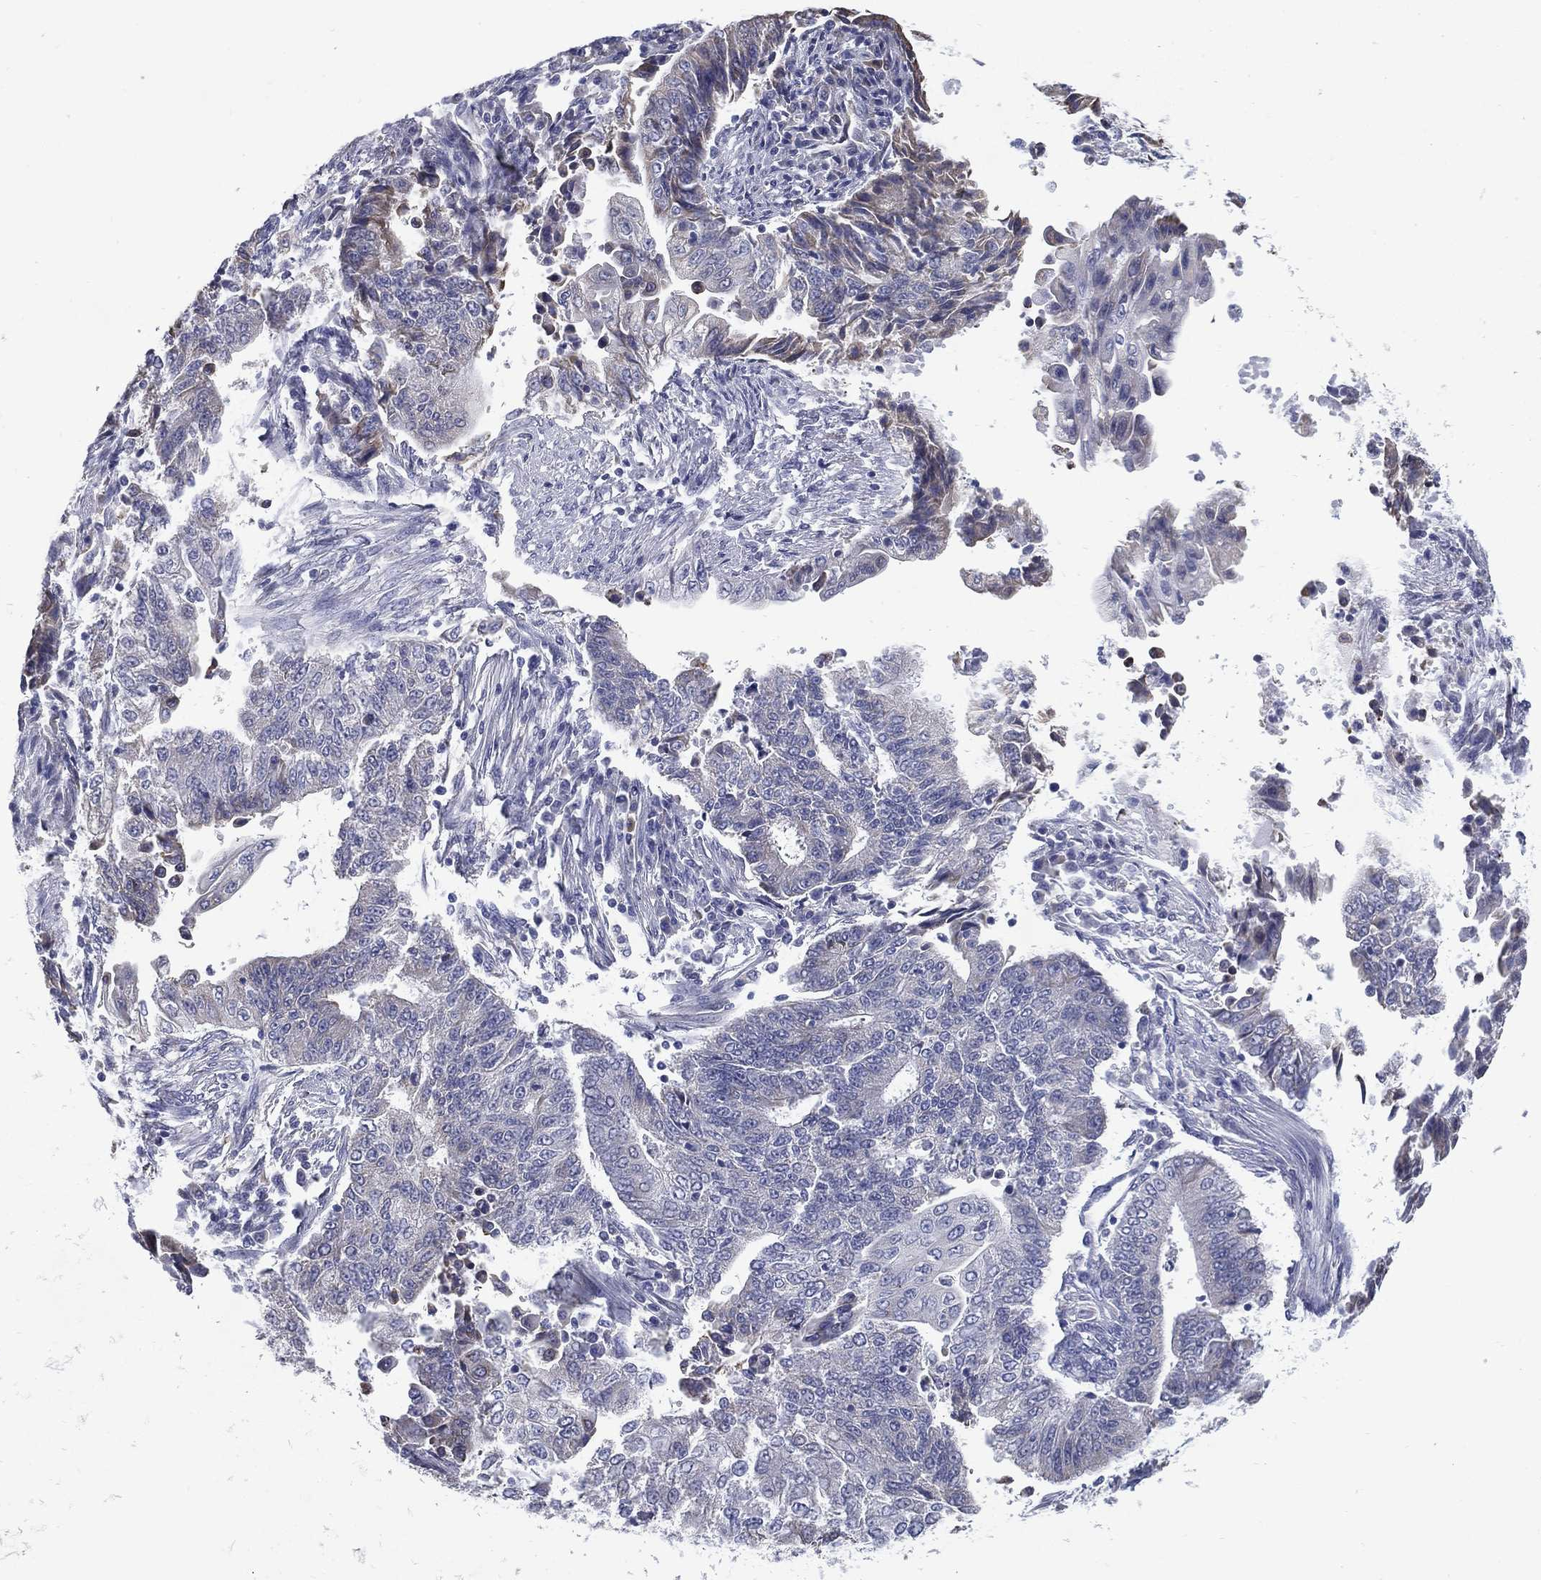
{"staining": {"intensity": "negative", "quantity": "none", "location": "none"}, "tissue": "endometrial cancer", "cell_type": "Tumor cells", "image_type": "cancer", "snomed": [{"axis": "morphology", "description": "Adenocarcinoma, NOS"}, {"axis": "topography", "description": "Uterus"}, {"axis": "topography", "description": "Endometrium"}], "caption": "A micrograph of adenocarcinoma (endometrial) stained for a protein shows no brown staining in tumor cells.", "gene": "C19orf18", "patient": {"sex": "female", "age": 54}}